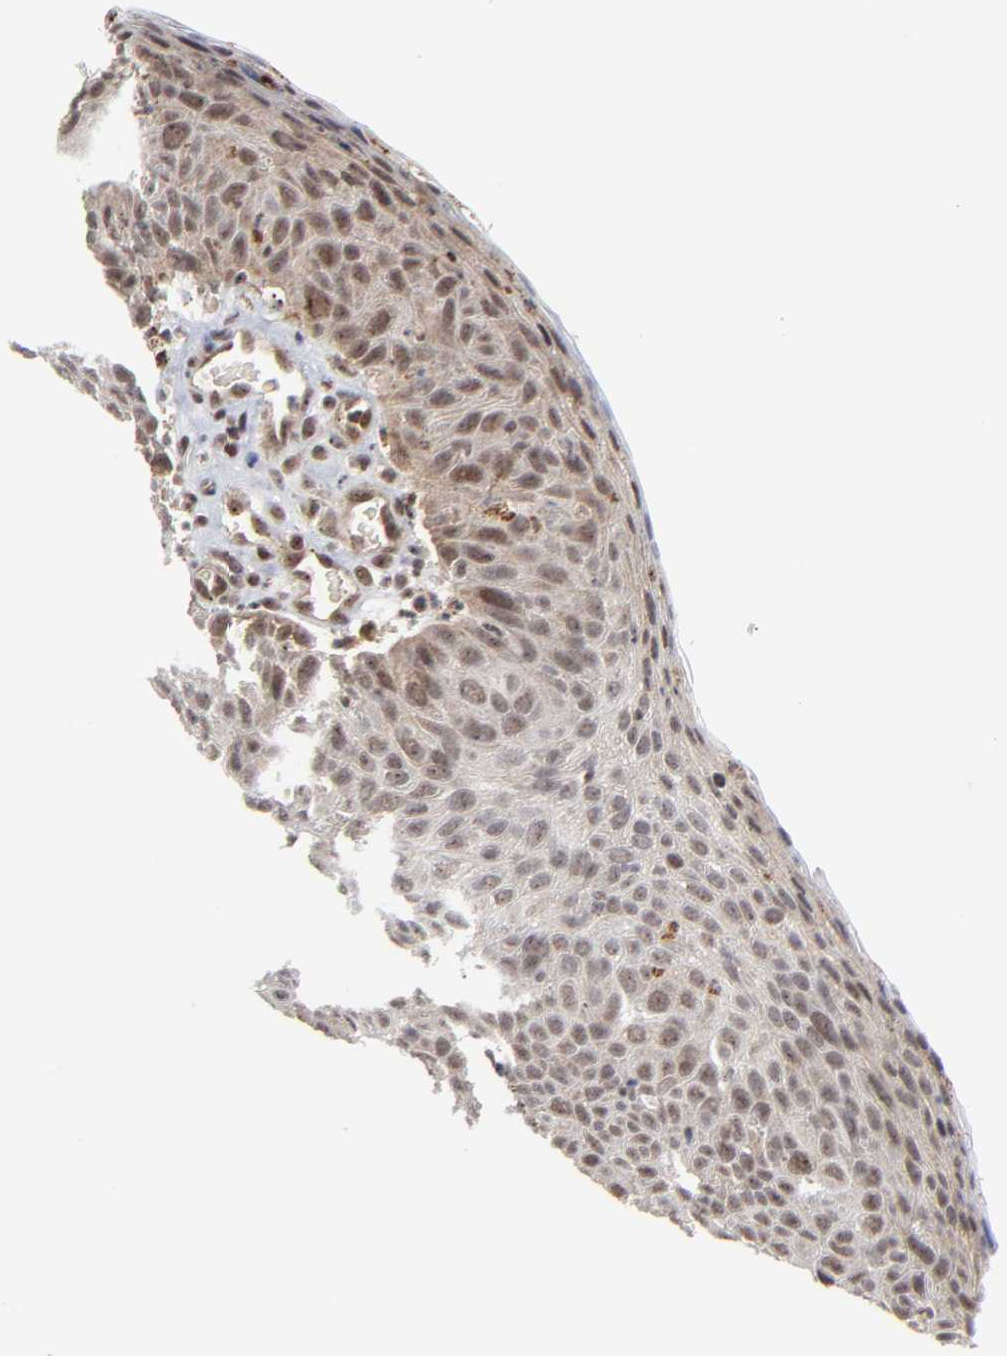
{"staining": {"intensity": "weak", "quantity": "25%-75%", "location": "nuclear"}, "tissue": "skin cancer", "cell_type": "Tumor cells", "image_type": "cancer", "snomed": [{"axis": "morphology", "description": "Squamous cell carcinoma, NOS"}, {"axis": "topography", "description": "Skin"}], "caption": "Immunohistochemical staining of skin cancer (squamous cell carcinoma) exhibits low levels of weak nuclear staining in approximately 25%-75% of tumor cells. (IHC, brightfield microscopy, high magnification).", "gene": "ZNF419", "patient": {"sex": "male", "age": 87}}